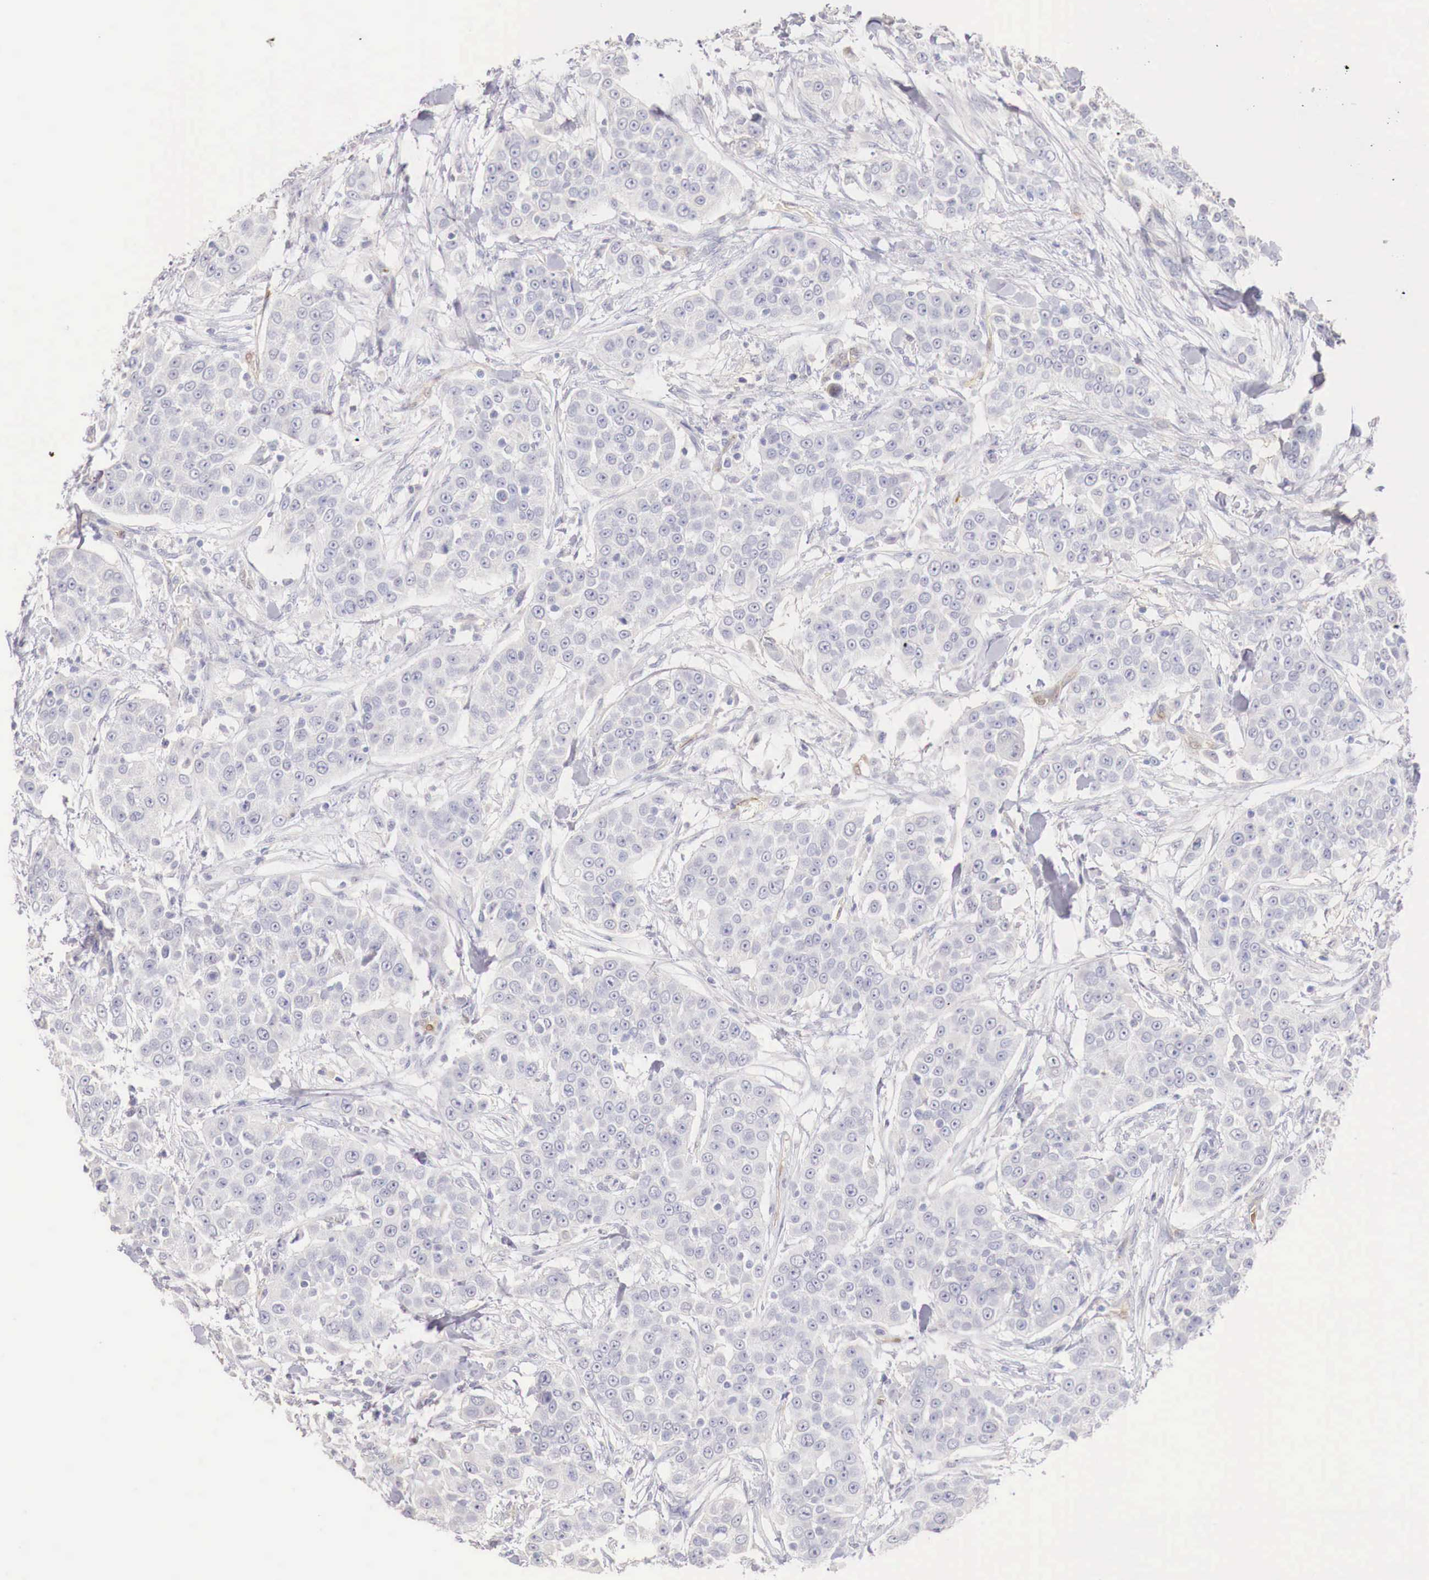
{"staining": {"intensity": "negative", "quantity": "none", "location": "none"}, "tissue": "urothelial cancer", "cell_type": "Tumor cells", "image_type": "cancer", "snomed": [{"axis": "morphology", "description": "Urothelial carcinoma, High grade"}, {"axis": "topography", "description": "Urinary bladder"}], "caption": "Tumor cells are negative for protein expression in human urothelial cancer.", "gene": "ITIH6", "patient": {"sex": "female", "age": 80}}